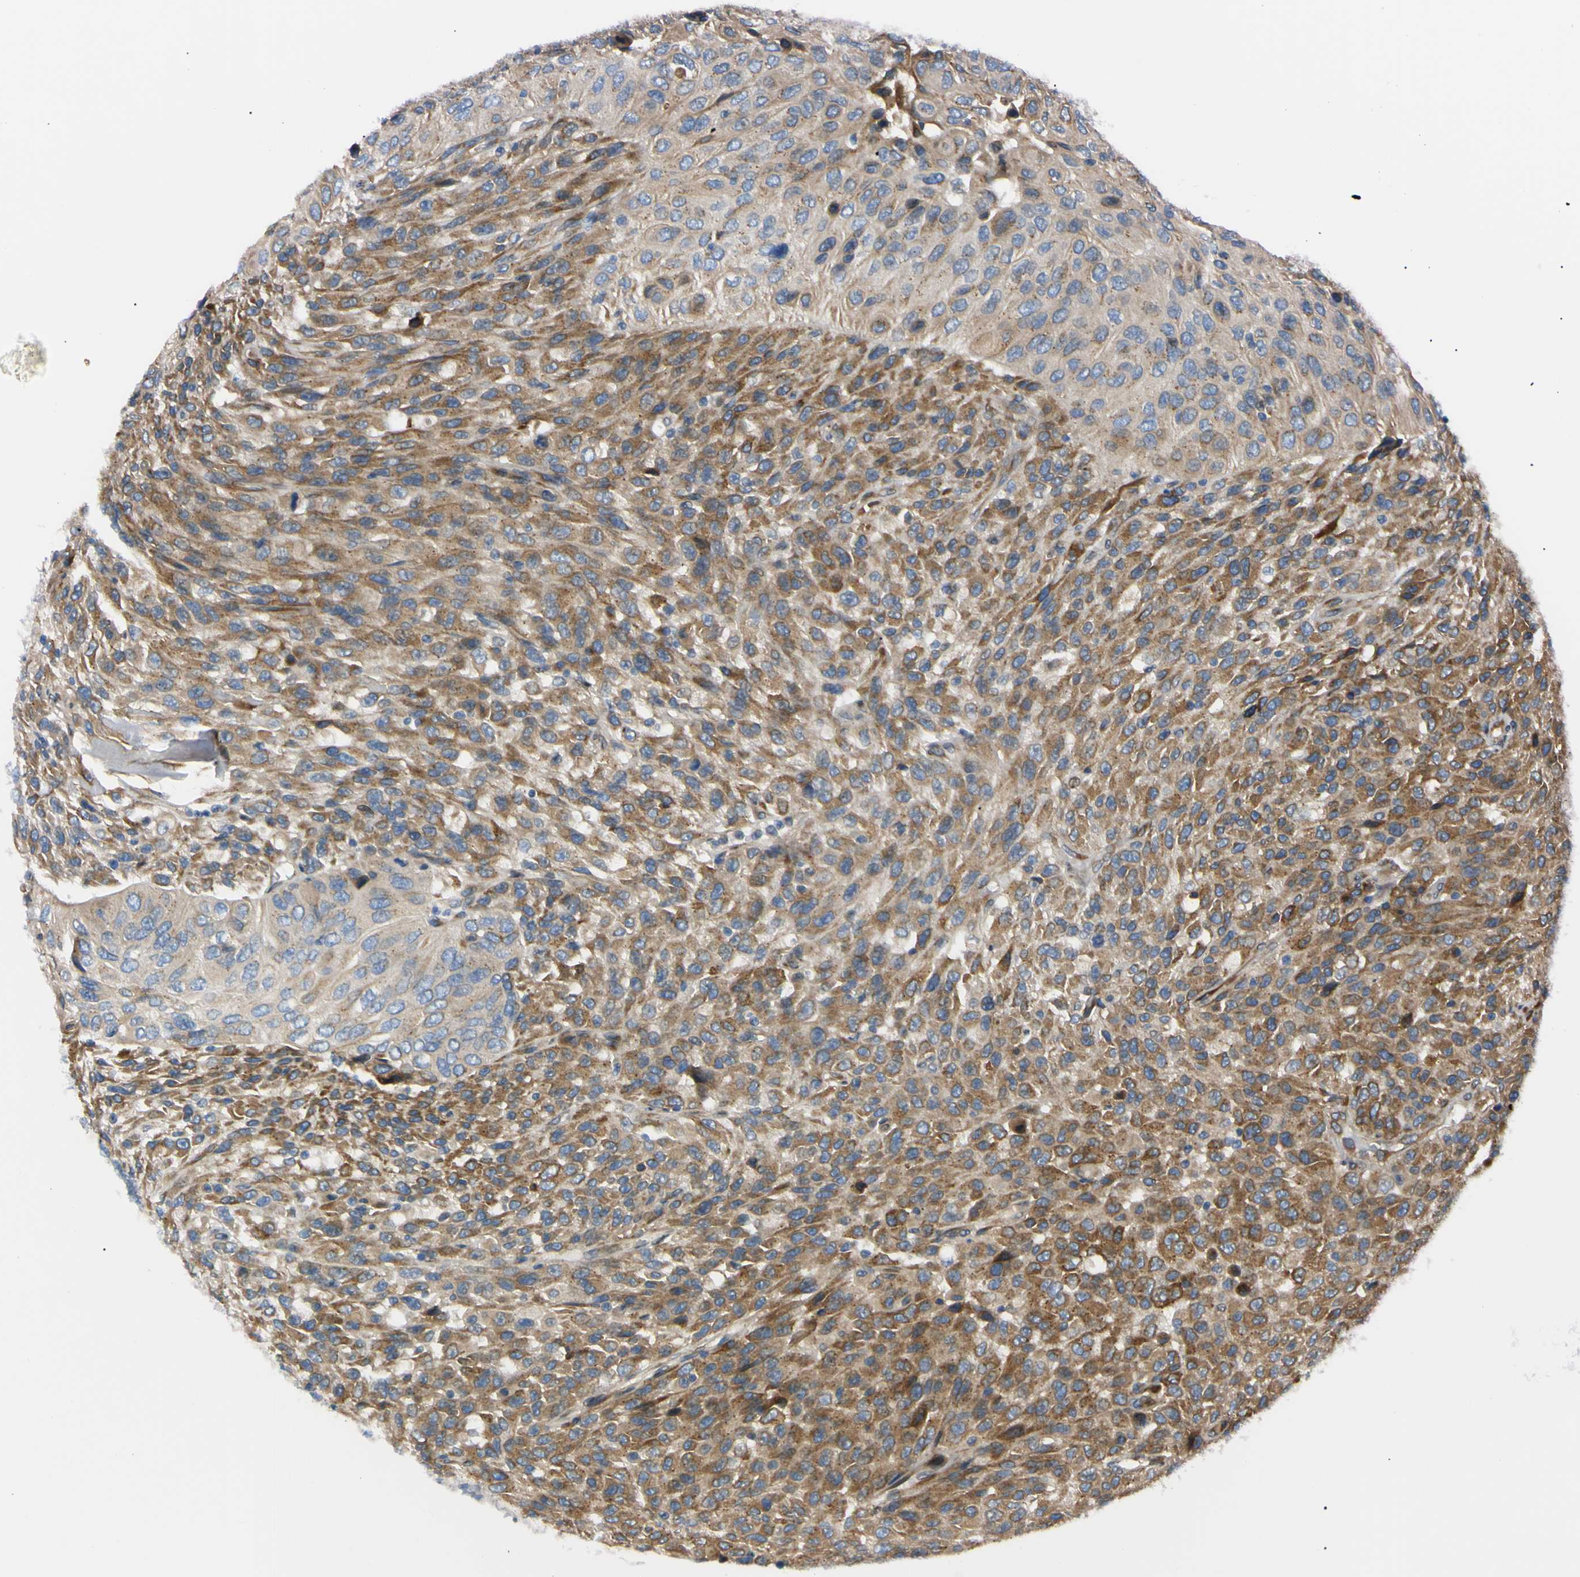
{"staining": {"intensity": "moderate", "quantity": ">75%", "location": "cytoplasmic/membranous"}, "tissue": "urothelial cancer", "cell_type": "Tumor cells", "image_type": "cancer", "snomed": [{"axis": "morphology", "description": "Urothelial carcinoma, High grade"}, {"axis": "topography", "description": "Urinary bladder"}], "caption": "Urothelial carcinoma (high-grade) stained with DAB immunohistochemistry (IHC) exhibits medium levels of moderate cytoplasmic/membranous staining in about >75% of tumor cells.", "gene": "IER3IP1", "patient": {"sex": "male", "age": 66}}